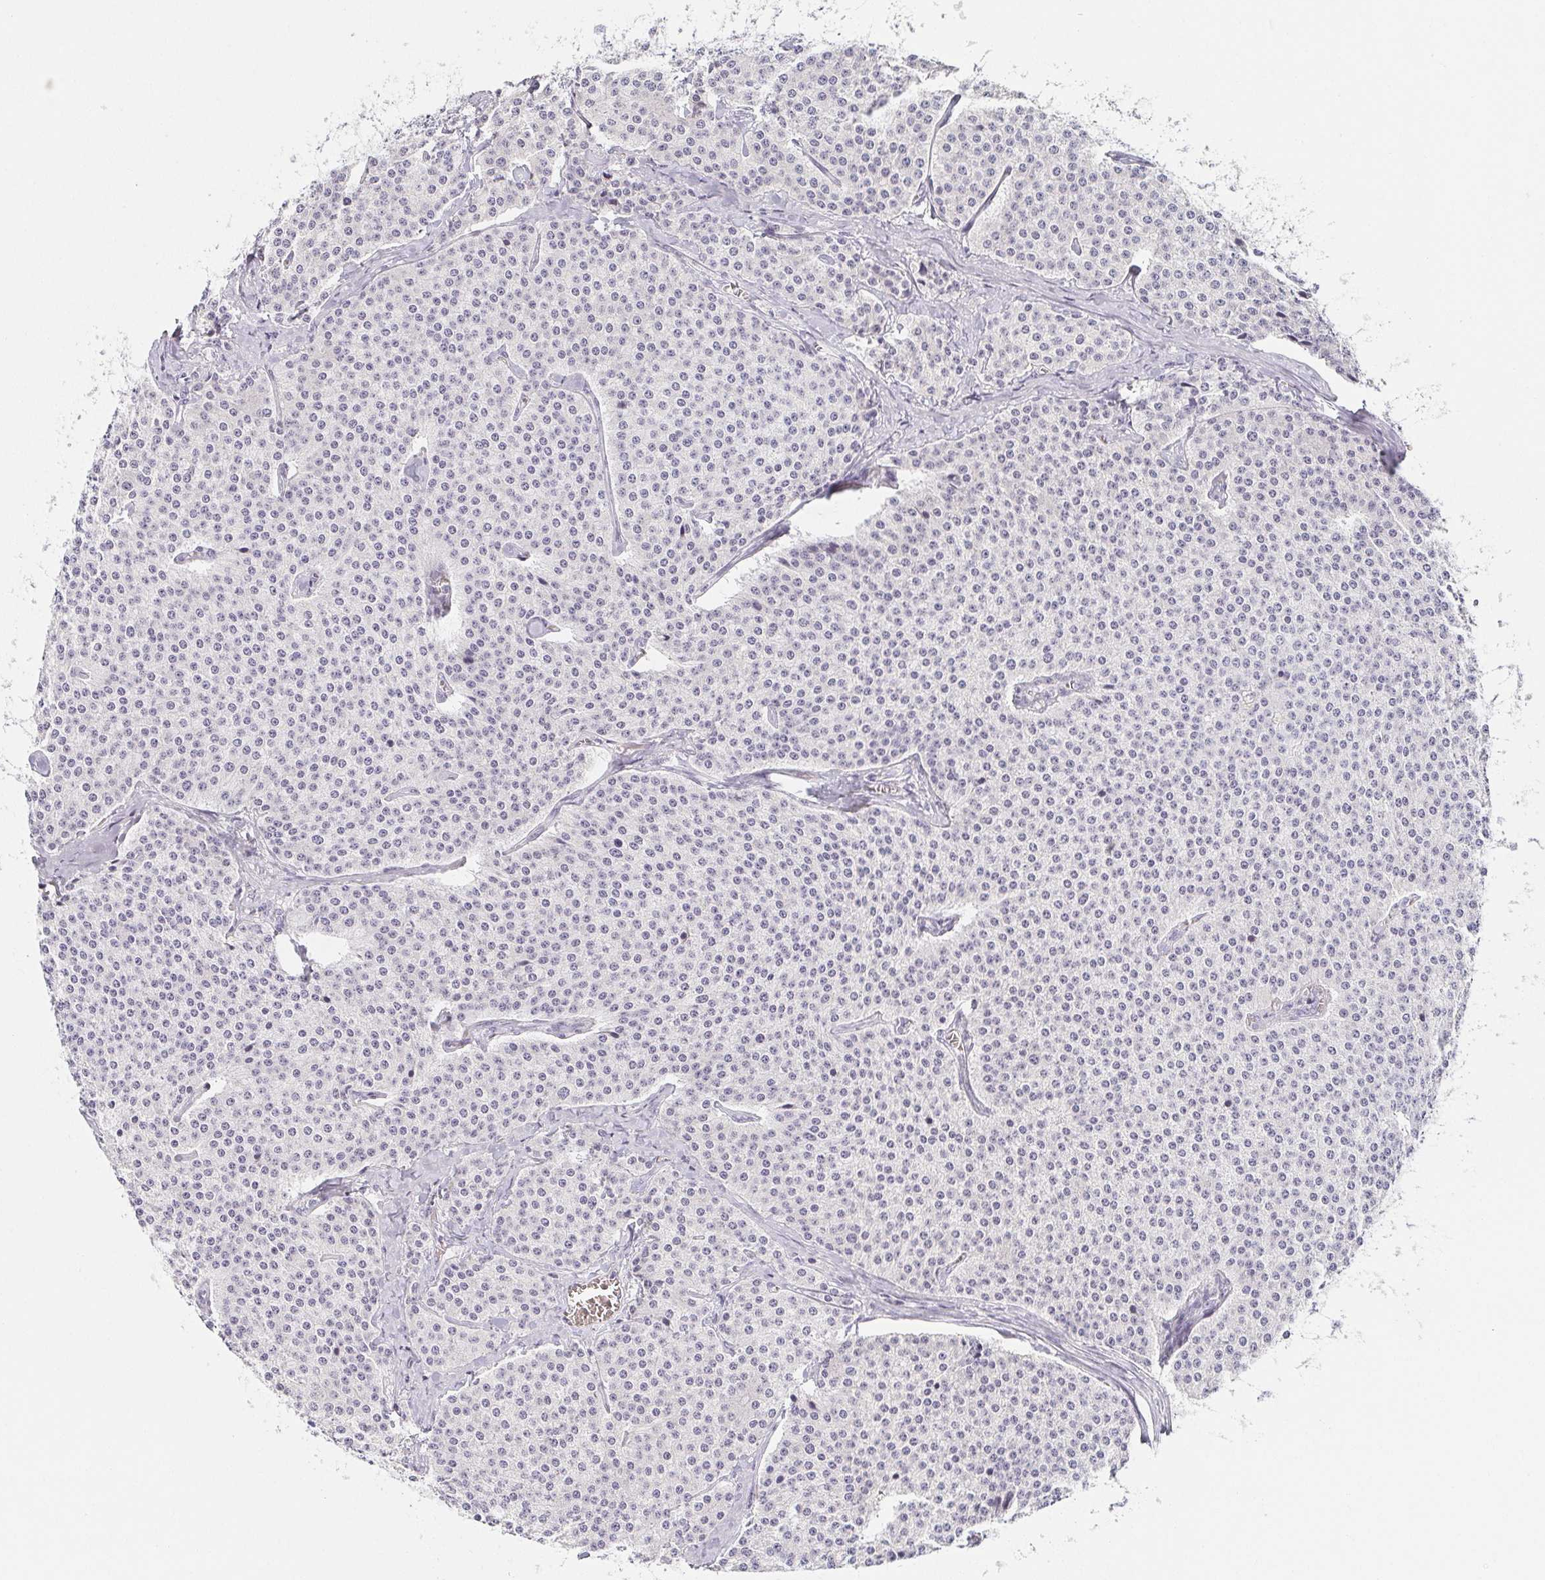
{"staining": {"intensity": "negative", "quantity": "none", "location": "none"}, "tissue": "carcinoid", "cell_type": "Tumor cells", "image_type": "cancer", "snomed": [{"axis": "morphology", "description": "Carcinoid, malignant, NOS"}, {"axis": "topography", "description": "Small intestine"}], "caption": "DAB immunohistochemical staining of human malignant carcinoid displays no significant positivity in tumor cells. (DAB (3,3'-diaminobenzidine) immunohistochemistry (IHC) visualized using brightfield microscopy, high magnification).", "gene": "PRR27", "patient": {"sex": "female", "age": 64}}